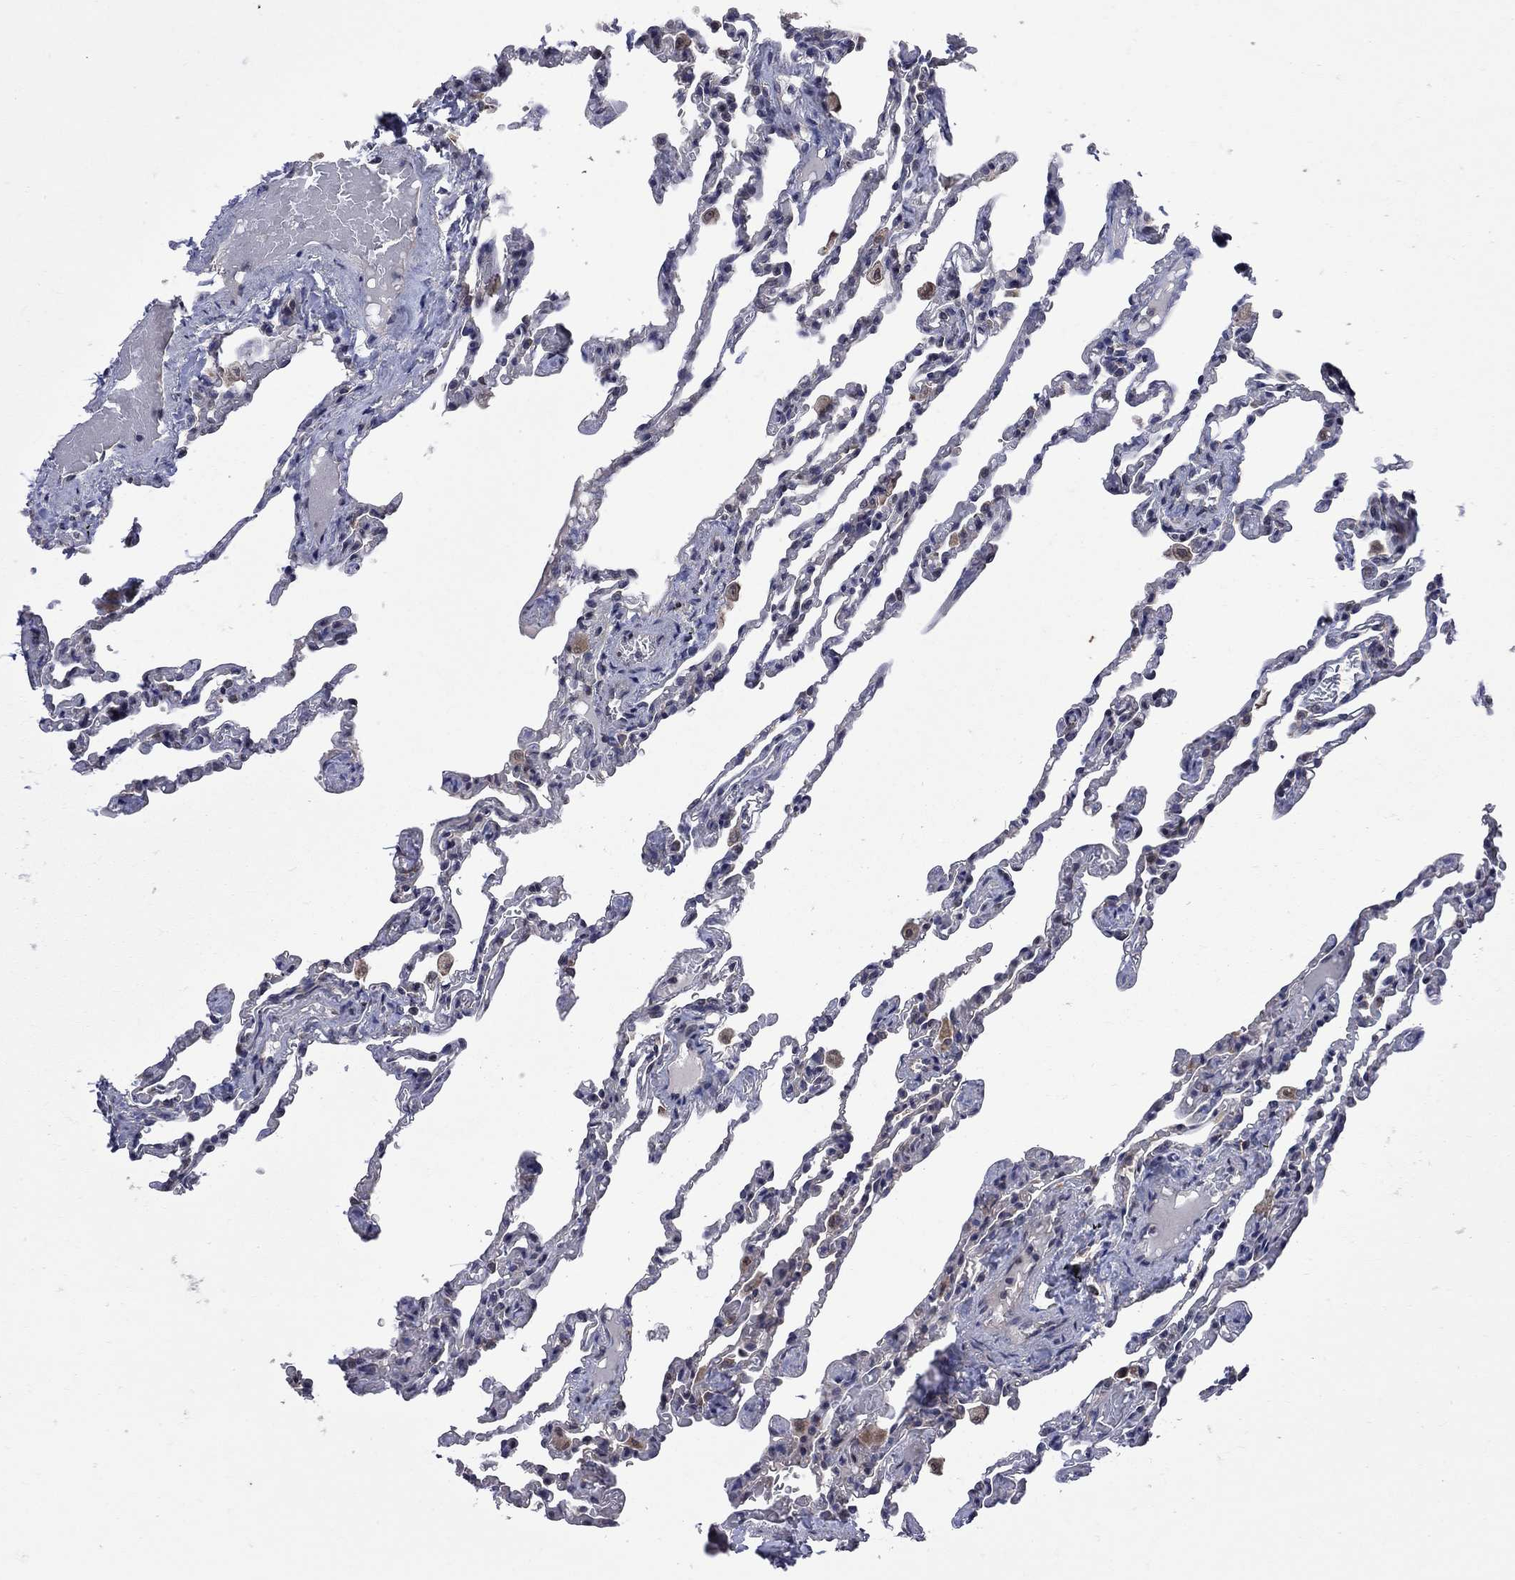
{"staining": {"intensity": "negative", "quantity": "none", "location": "none"}, "tissue": "lung", "cell_type": "Alveolar cells", "image_type": "normal", "snomed": [{"axis": "morphology", "description": "Normal tissue, NOS"}, {"axis": "topography", "description": "Lung"}], "caption": "IHC photomicrograph of unremarkable lung: human lung stained with DAB demonstrates no significant protein expression in alveolar cells.", "gene": "CNOT11", "patient": {"sex": "female", "age": 43}}